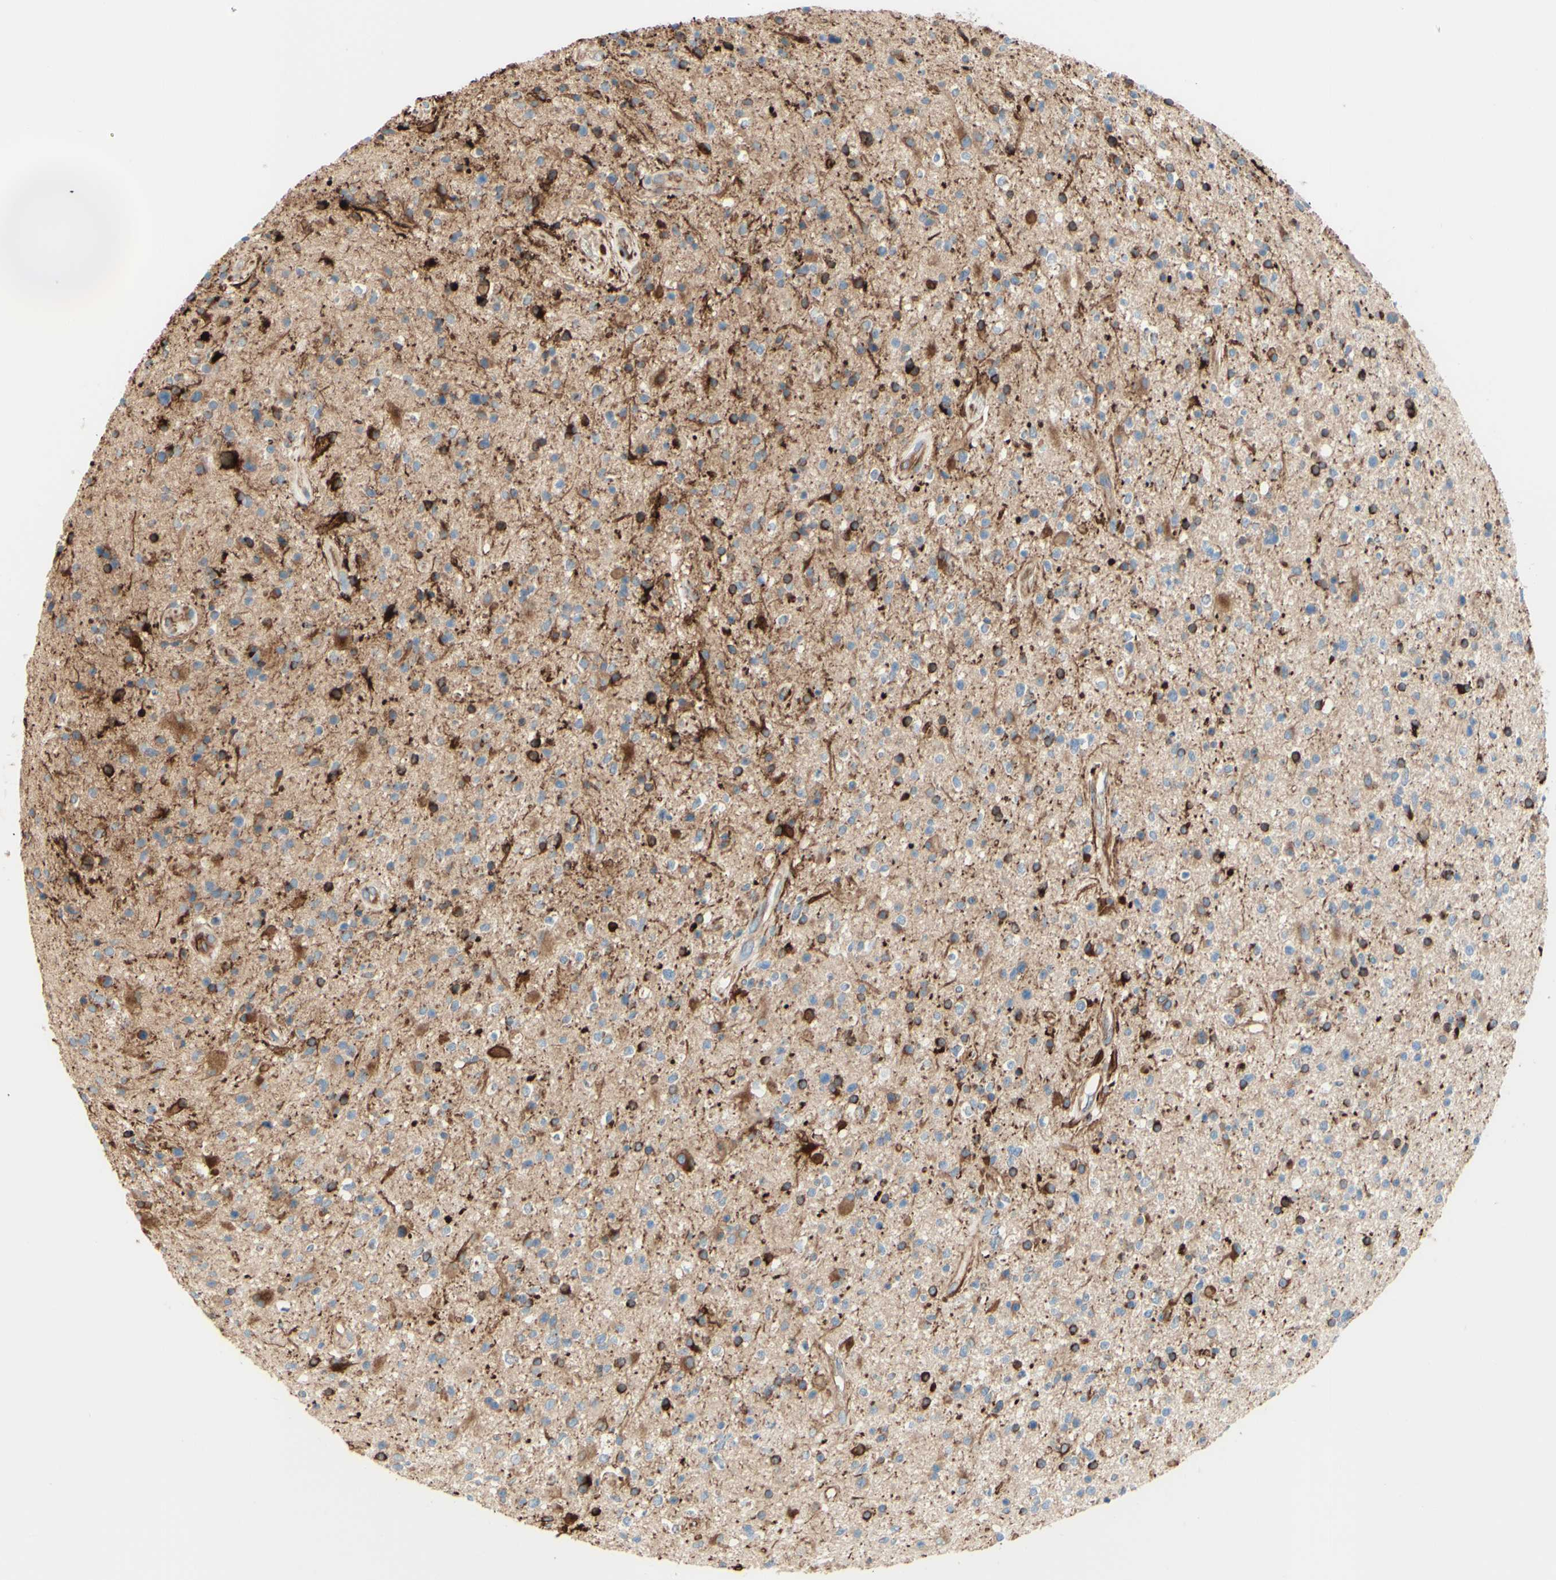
{"staining": {"intensity": "strong", "quantity": "<25%", "location": "cytoplasmic/membranous"}, "tissue": "glioma", "cell_type": "Tumor cells", "image_type": "cancer", "snomed": [{"axis": "morphology", "description": "Glioma, malignant, High grade"}, {"axis": "topography", "description": "Brain"}], "caption": "Immunohistochemistry (IHC) photomicrograph of glioma stained for a protein (brown), which displays medium levels of strong cytoplasmic/membranous positivity in about <25% of tumor cells.", "gene": "ENDOD1", "patient": {"sex": "male", "age": 33}}